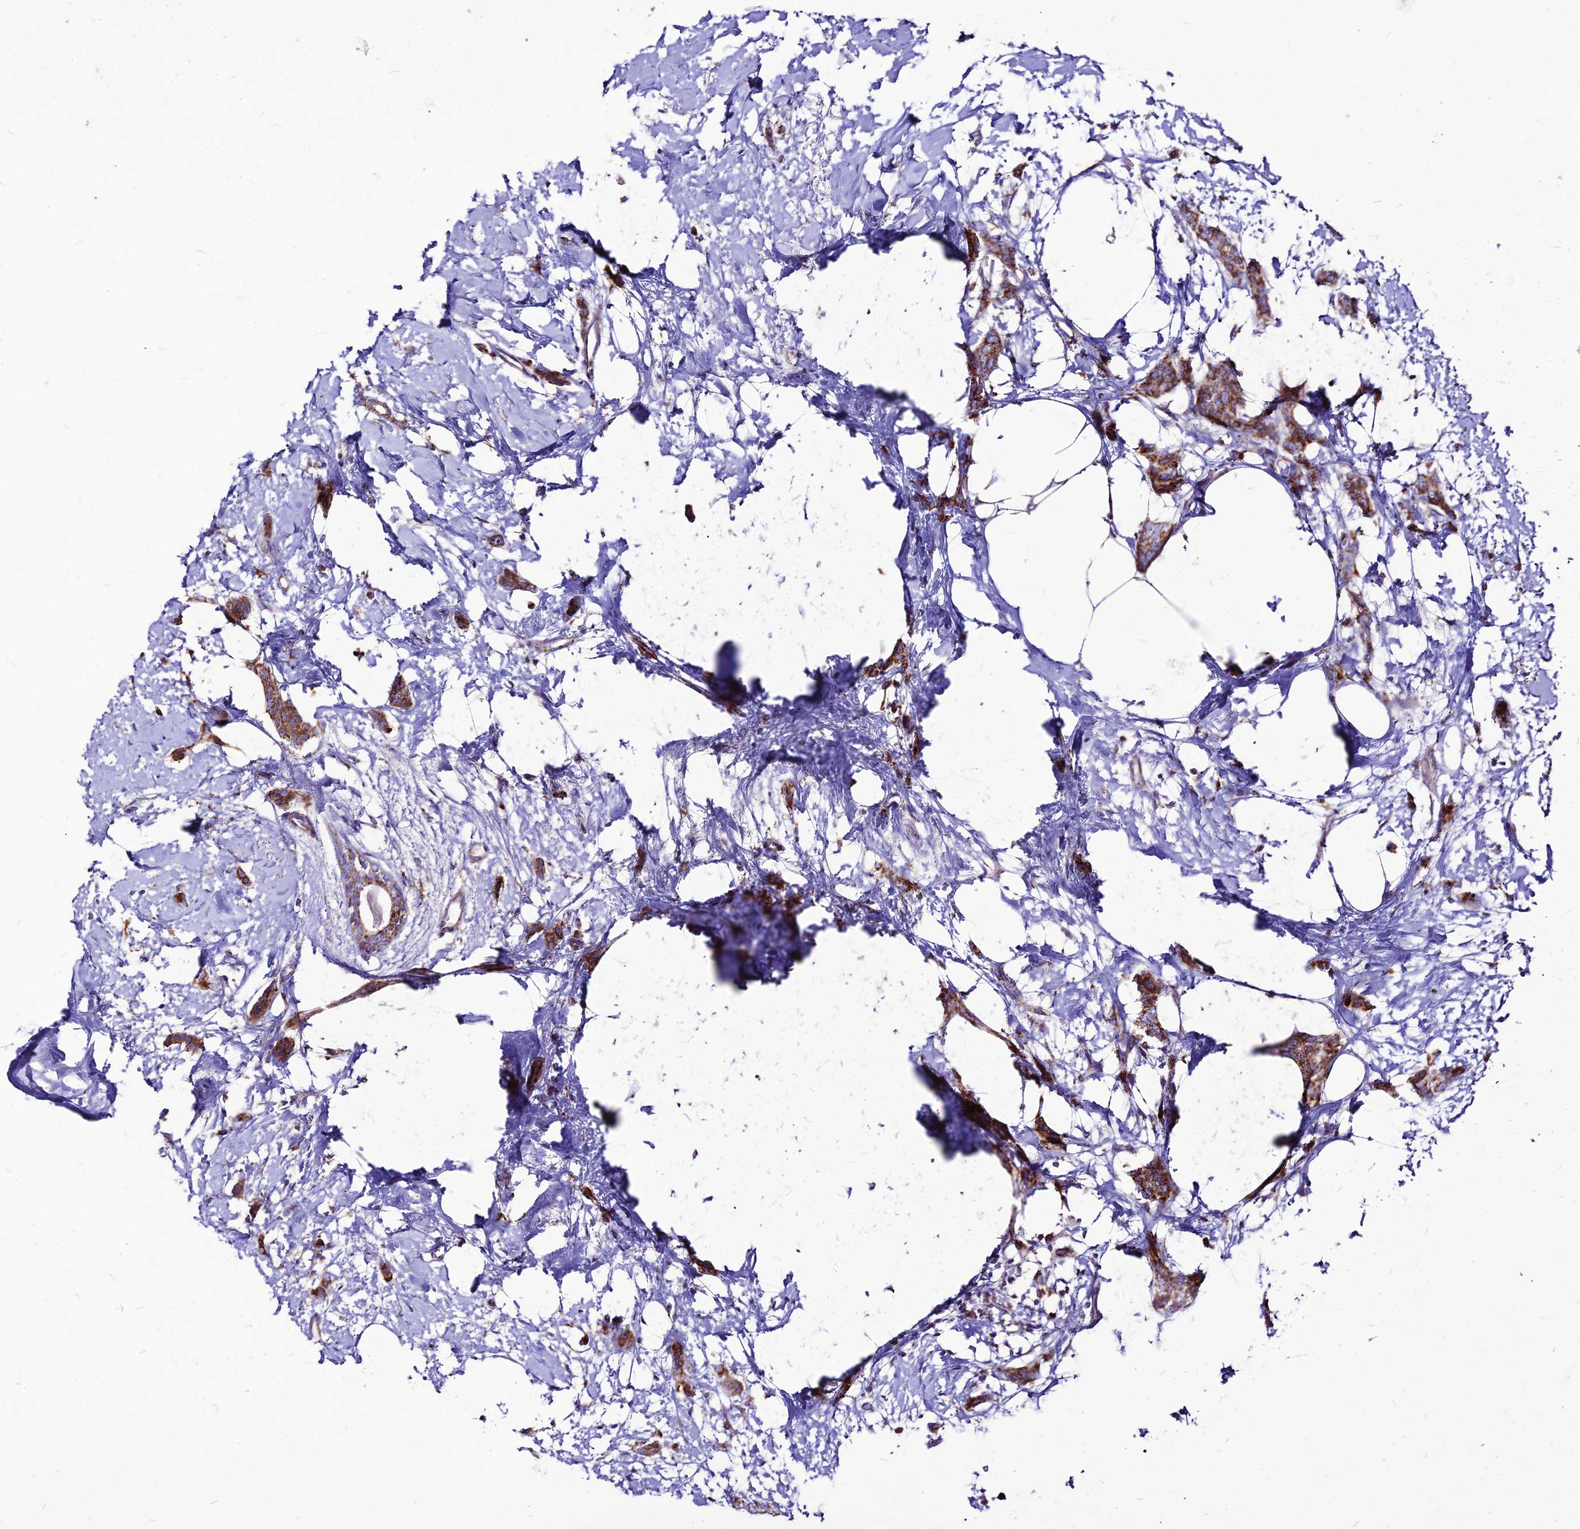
{"staining": {"intensity": "moderate", "quantity": ">75%", "location": "cytoplasmic/membranous"}, "tissue": "breast cancer", "cell_type": "Tumor cells", "image_type": "cancer", "snomed": [{"axis": "morphology", "description": "Duct carcinoma"}, {"axis": "topography", "description": "Breast"}], "caption": "Breast cancer stained for a protein (brown) shows moderate cytoplasmic/membranous positive expression in about >75% of tumor cells.", "gene": "ECI1", "patient": {"sex": "female", "age": 72}}